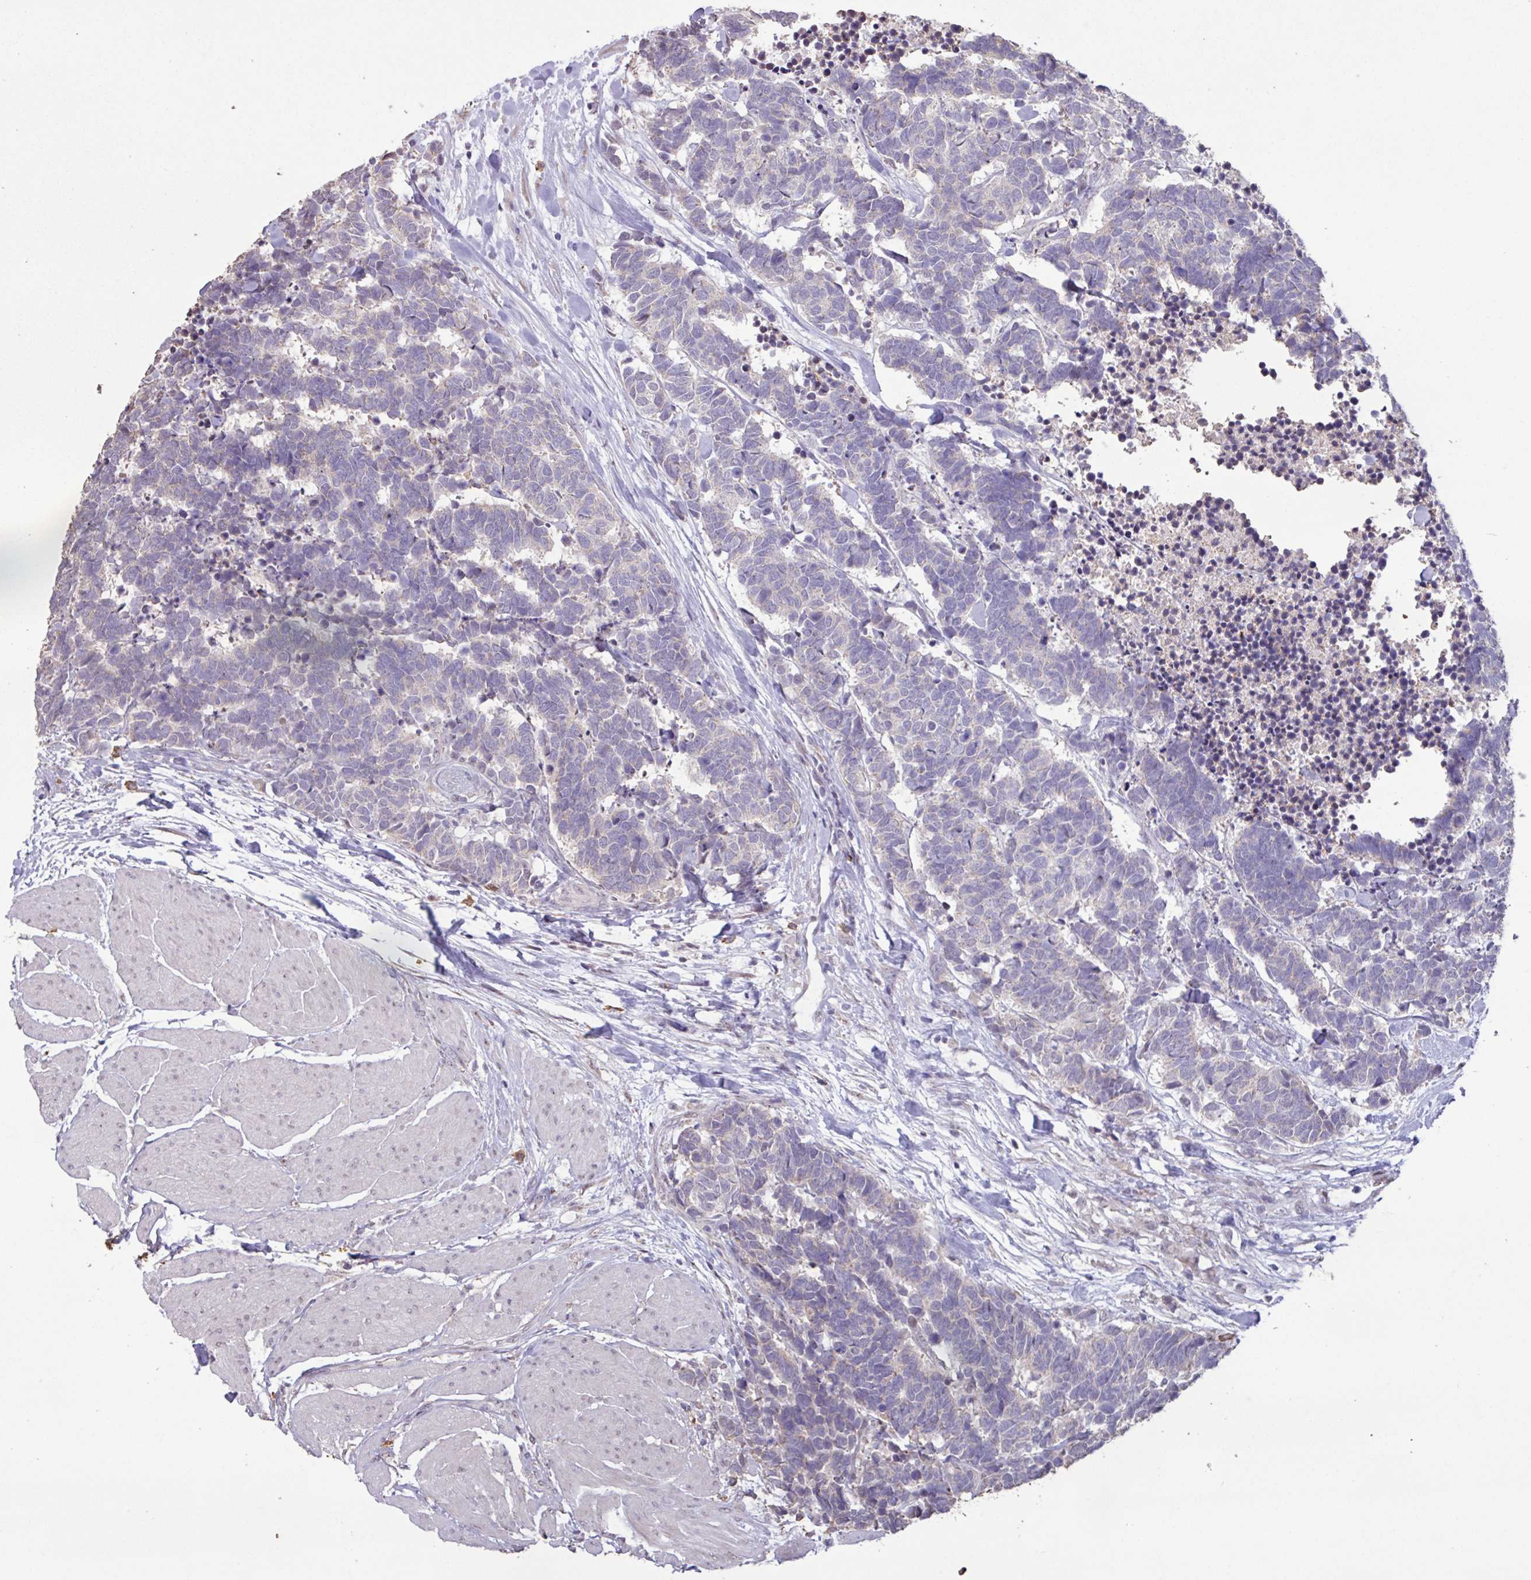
{"staining": {"intensity": "negative", "quantity": "none", "location": "none"}, "tissue": "carcinoid", "cell_type": "Tumor cells", "image_type": "cancer", "snomed": [{"axis": "morphology", "description": "Carcinoma, NOS"}, {"axis": "morphology", "description": "Carcinoid, malignant, NOS"}, {"axis": "topography", "description": "Urinary bladder"}], "caption": "DAB (3,3'-diaminobenzidine) immunohistochemical staining of malignant carcinoid reveals no significant staining in tumor cells. (Stains: DAB (3,3'-diaminobenzidine) immunohistochemistry (IHC) with hematoxylin counter stain, Microscopy: brightfield microscopy at high magnification).", "gene": "L3MBTL3", "patient": {"sex": "male", "age": 57}}